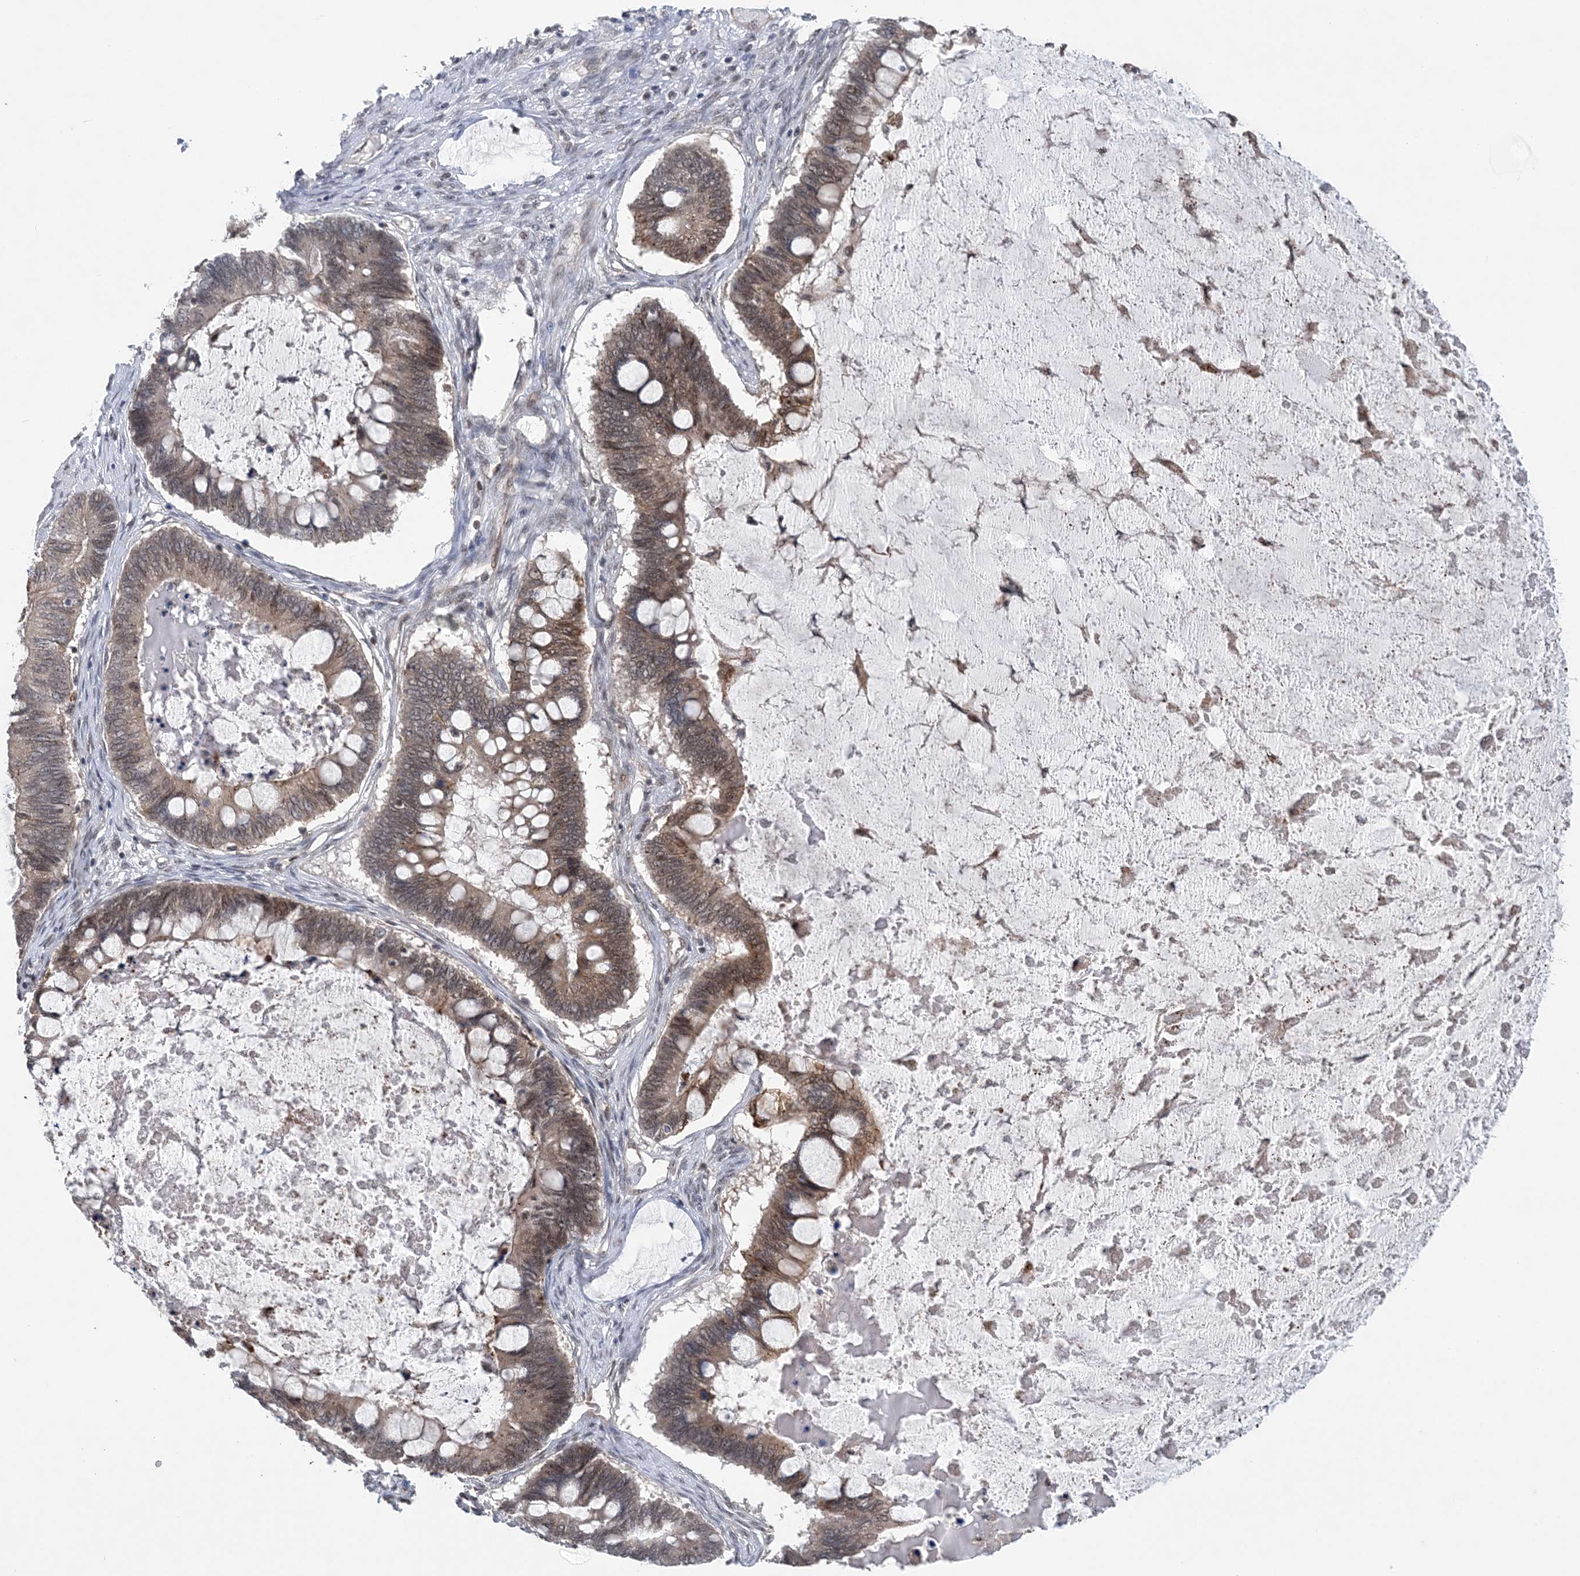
{"staining": {"intensity": "moderate", "quantity": ">75%", "location": "nuclear"}, "tissue": "ovarian cancer", "cell_type": "Tumor cells", "image_type": "cancer", "snomed": [{"axis": "morphology", "description": "Cystadenocarcinoma, mucinous, NOS"}, {"axis": "topography", "description": "Ovary"}], "caption": "This photomicrograph demonstrates immunohistochemistry (IHC) staining of ovarian mucinous cystadenocarcinoma, with medium moderate nuclear staining in about >75% of tumor cells.", "gene": "CCDC152", "patient": {"sex": "female", "age": 61}}